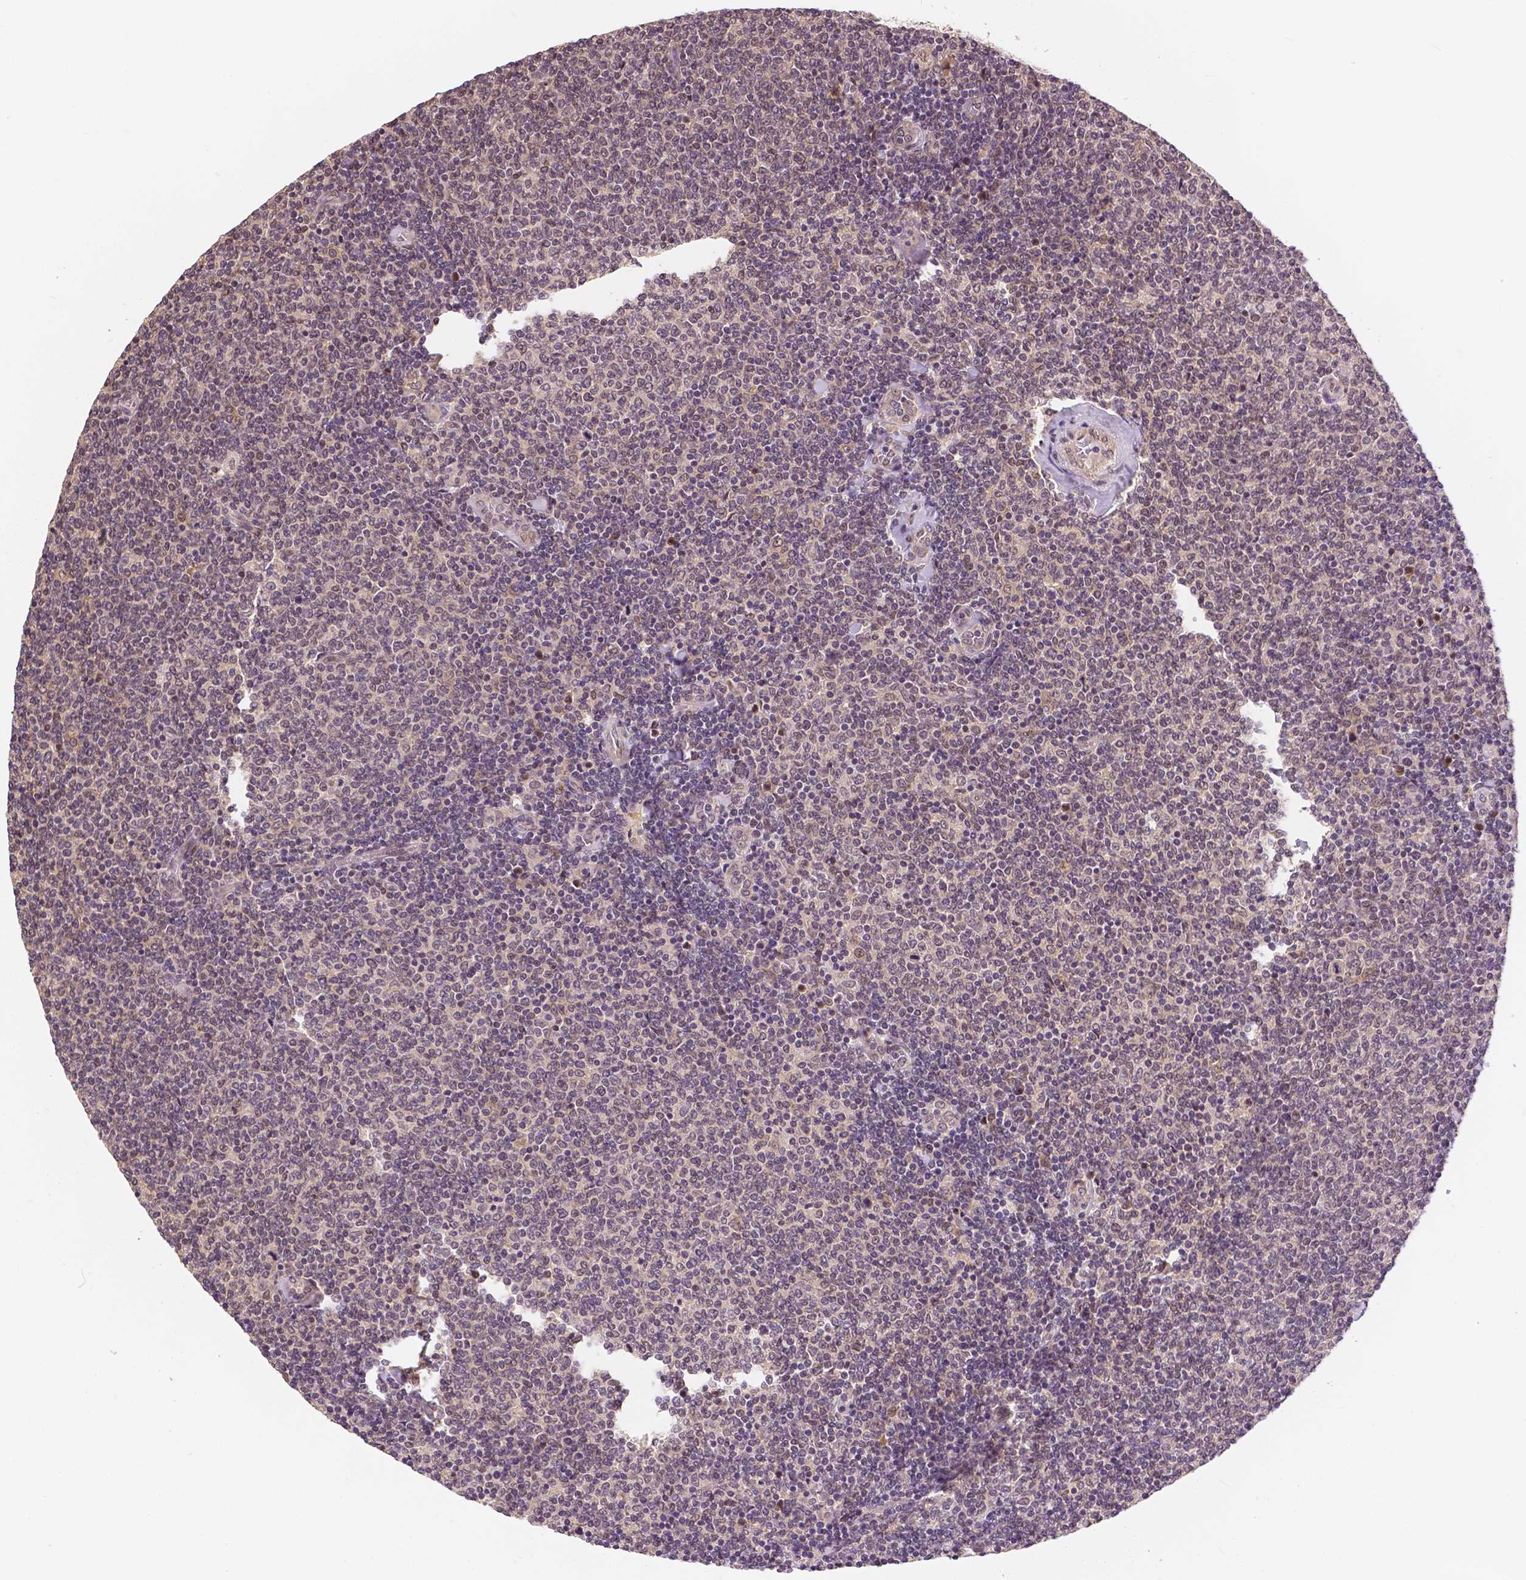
{"staining": {"intensity": "negative", "quantity": "none", "location": "none"}, "tissue": "lymphoma", "cell_type": "Tumor cells", "image_type": "cancer", "snomed": [{"axis": "morphology", "description": "Malignant lymphoma, non-Hodgkin's type, Low grade"}, {"axis": "topography", "description": "Lymph node"}], "caption": "The image shows no staining of tumor cells in malignant lymphoma, non-Hodgkin's type (low-grade). (DAB (3,3'-diaminobenzidine) immunohistochemistry (IHC) visualized using brightfield microscopy, high magnification).", "gene": "MAP1LC3B", "patient": {"sex": "male", "age": 52}}